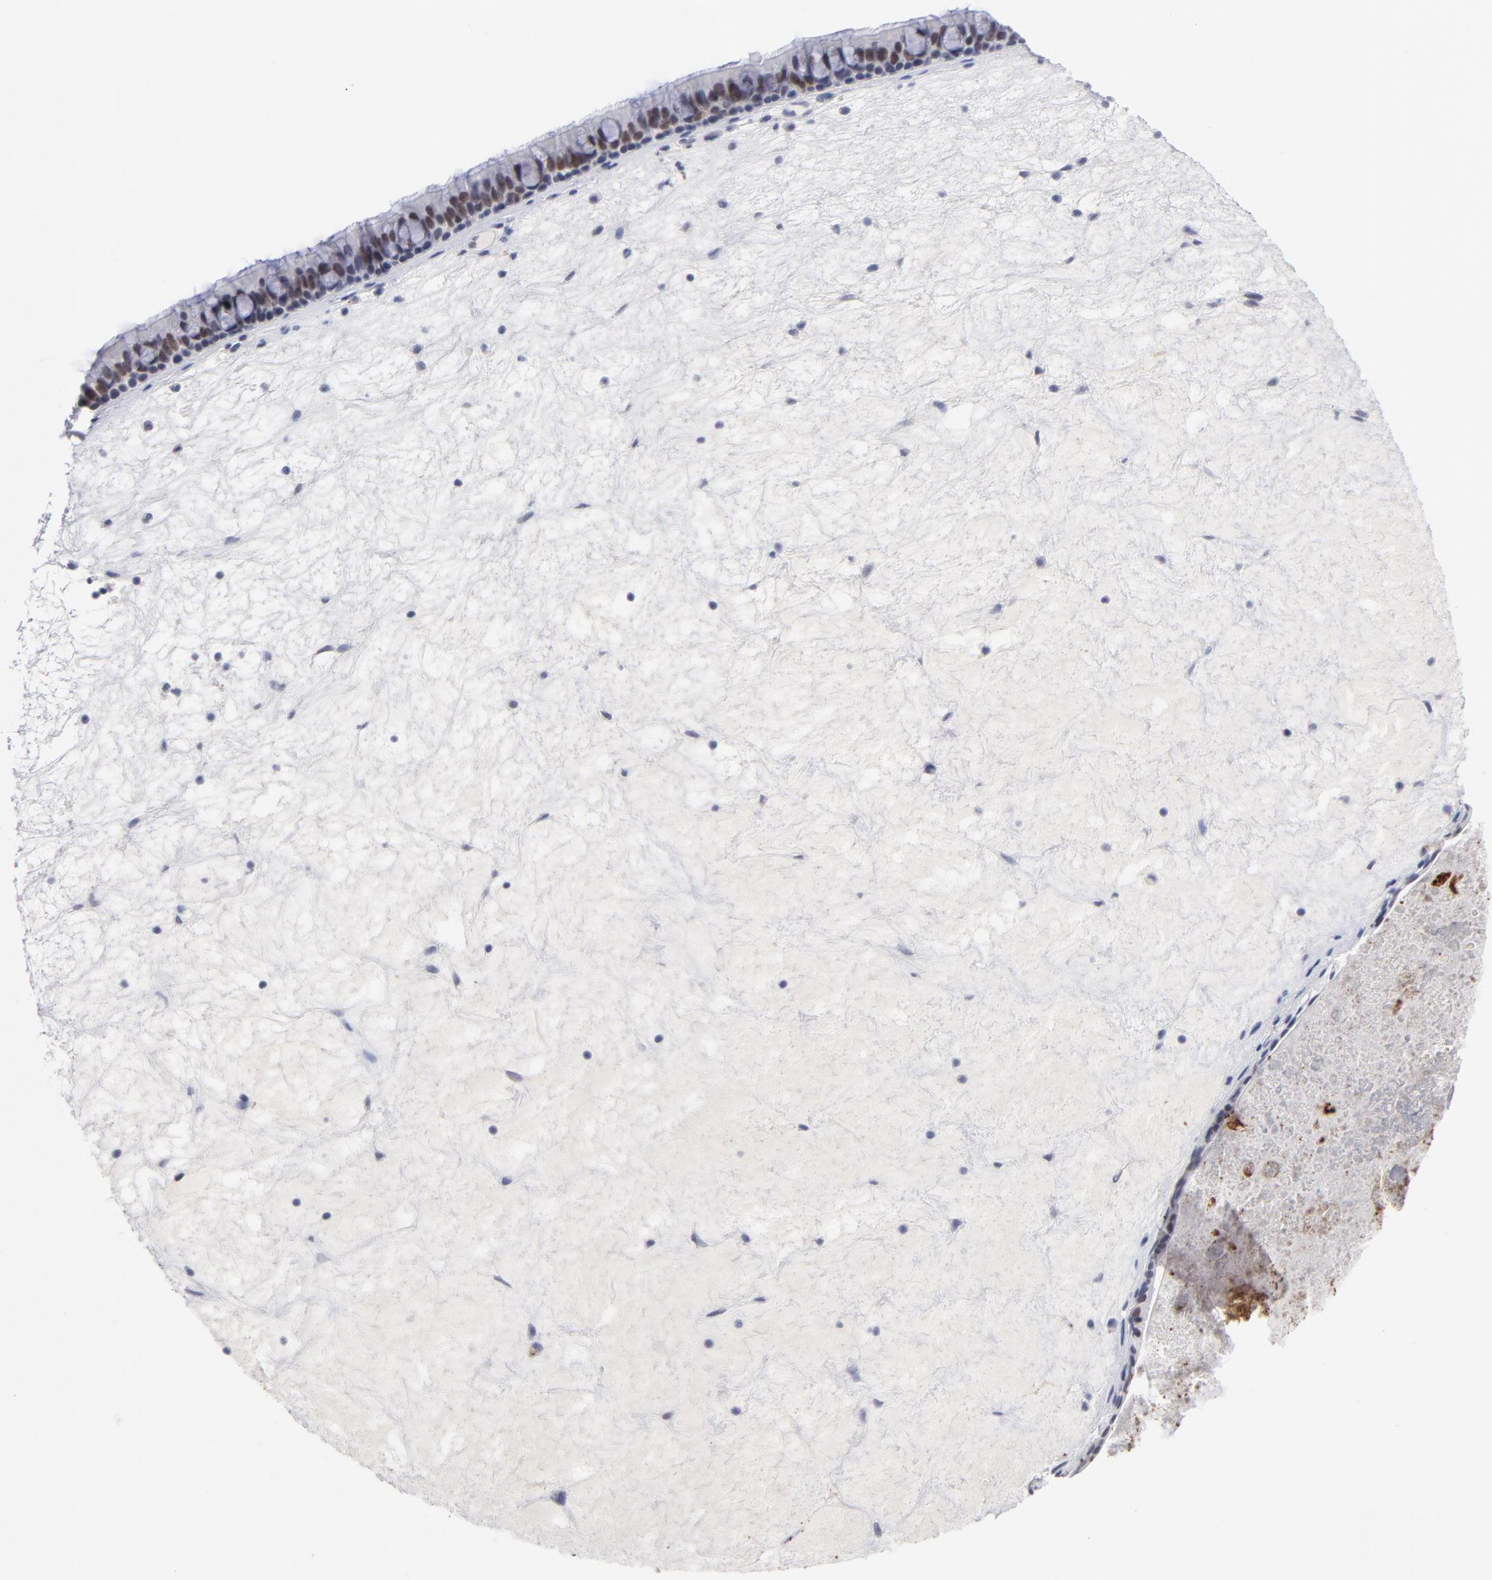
{"staining": {"intensity": "weak", "quantity": ">75%", "location": "nuclear"}, "tissue": "nasopharynx", "cell_type": "Respiratory epithelial cells", "image_type": "normal", "snomed": [{"axis": "morphology", "description": "Normal tissue, NOS"}, {"axis": "topography", "description": "Nasopharynx"}], "caption": "A low amount of weak nuclear staining is appreciated in approximately >75% of respiratory epithelial cells in benign nasopharynx.", "gene": "CCR2", "patient": {"sex": "female", "age": 78}}